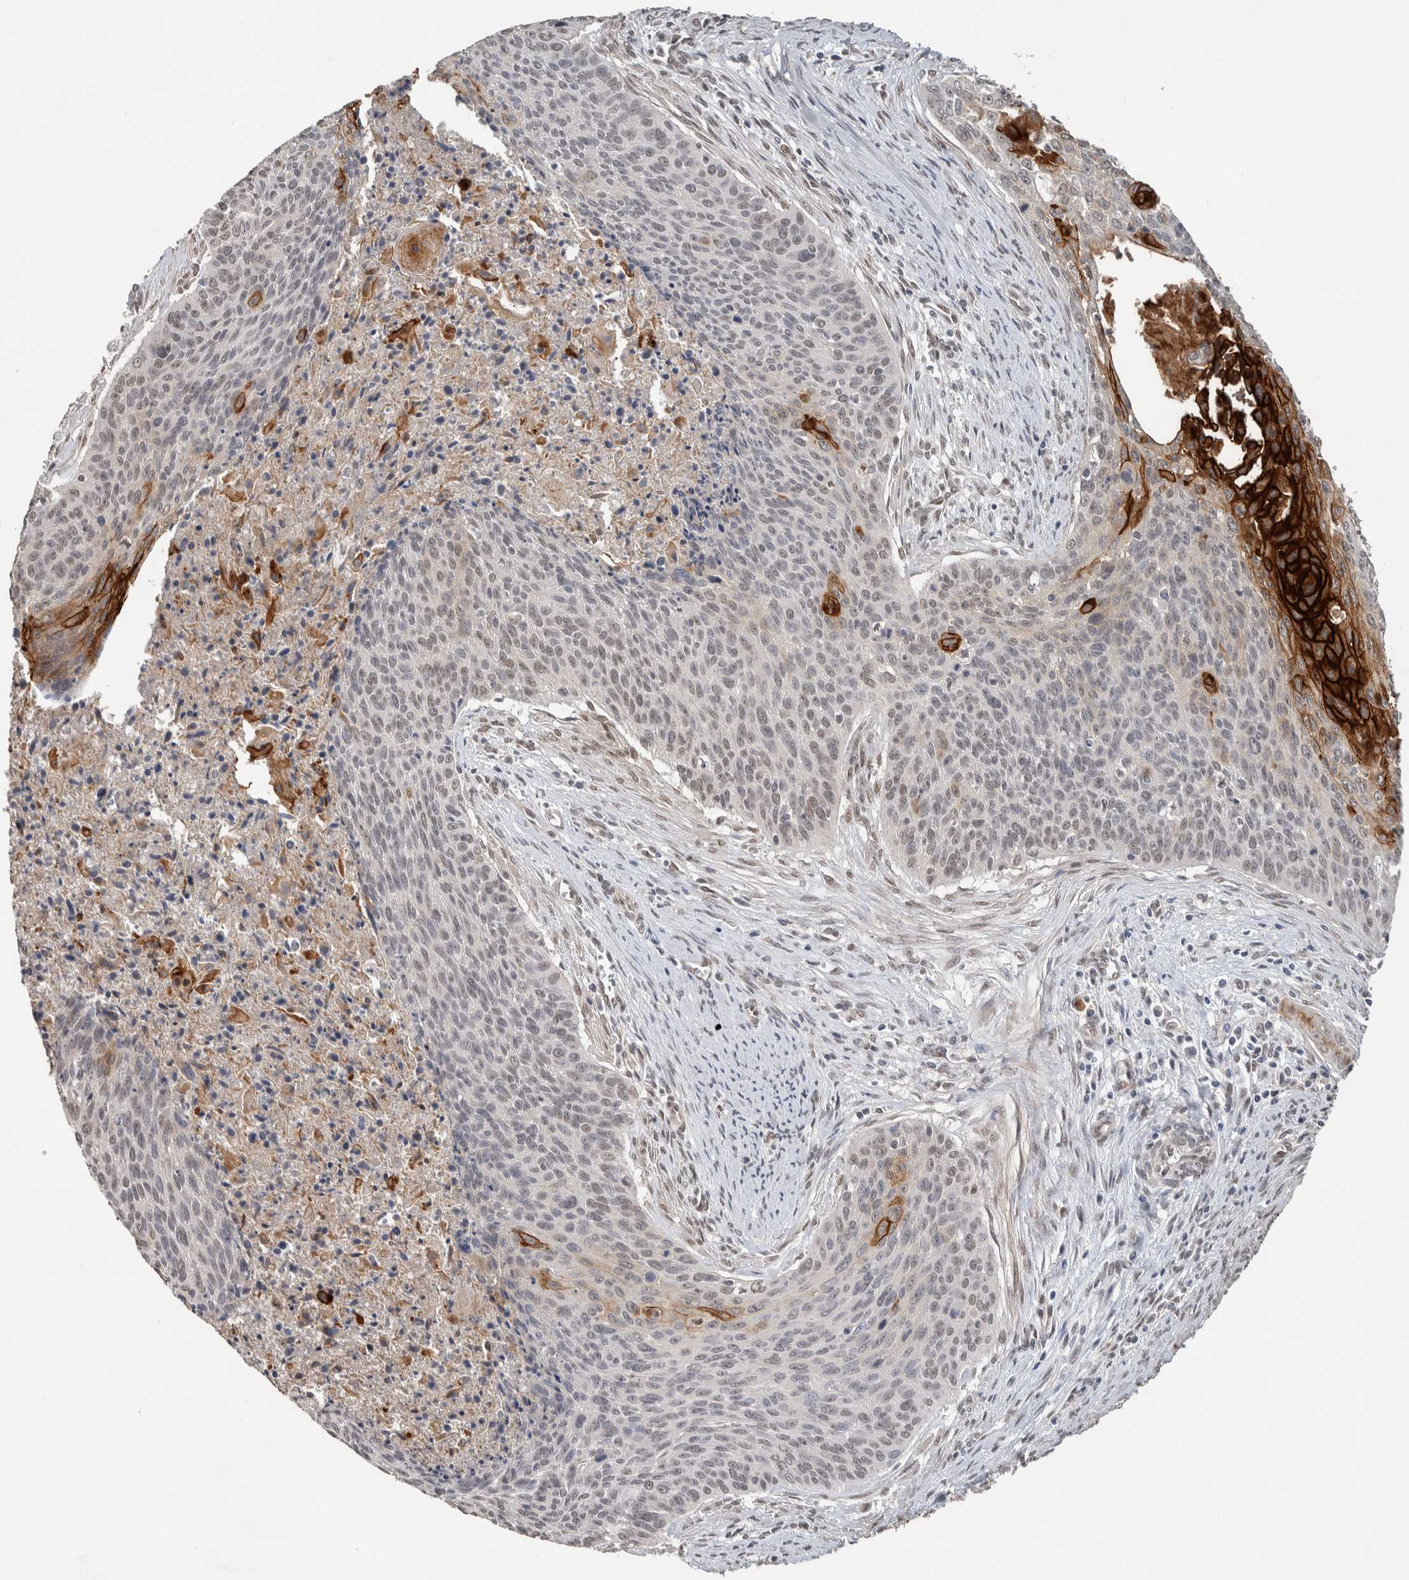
{"staining": {"intensity": "strong", "quantity": "<25%", "location": "cytoplasmic/membranous"}, "tissue": "cervical cancer", "cell_type": "Tumor cells", "image_type": "cancer", "snomed": [{"axis": "morphology", "description": "Squamous cell carcinoma, NOS"}, {"axis": "topography", "description": "Cervix"}], "caption": "Strong cytoplasmic/membranous protein positivity is appreciated in approximately <25% of tumor cells in squamous cell carcinoma (cervical).", "gene": "CYSRT1", "patient": {"sex": "female", "age": 55}}